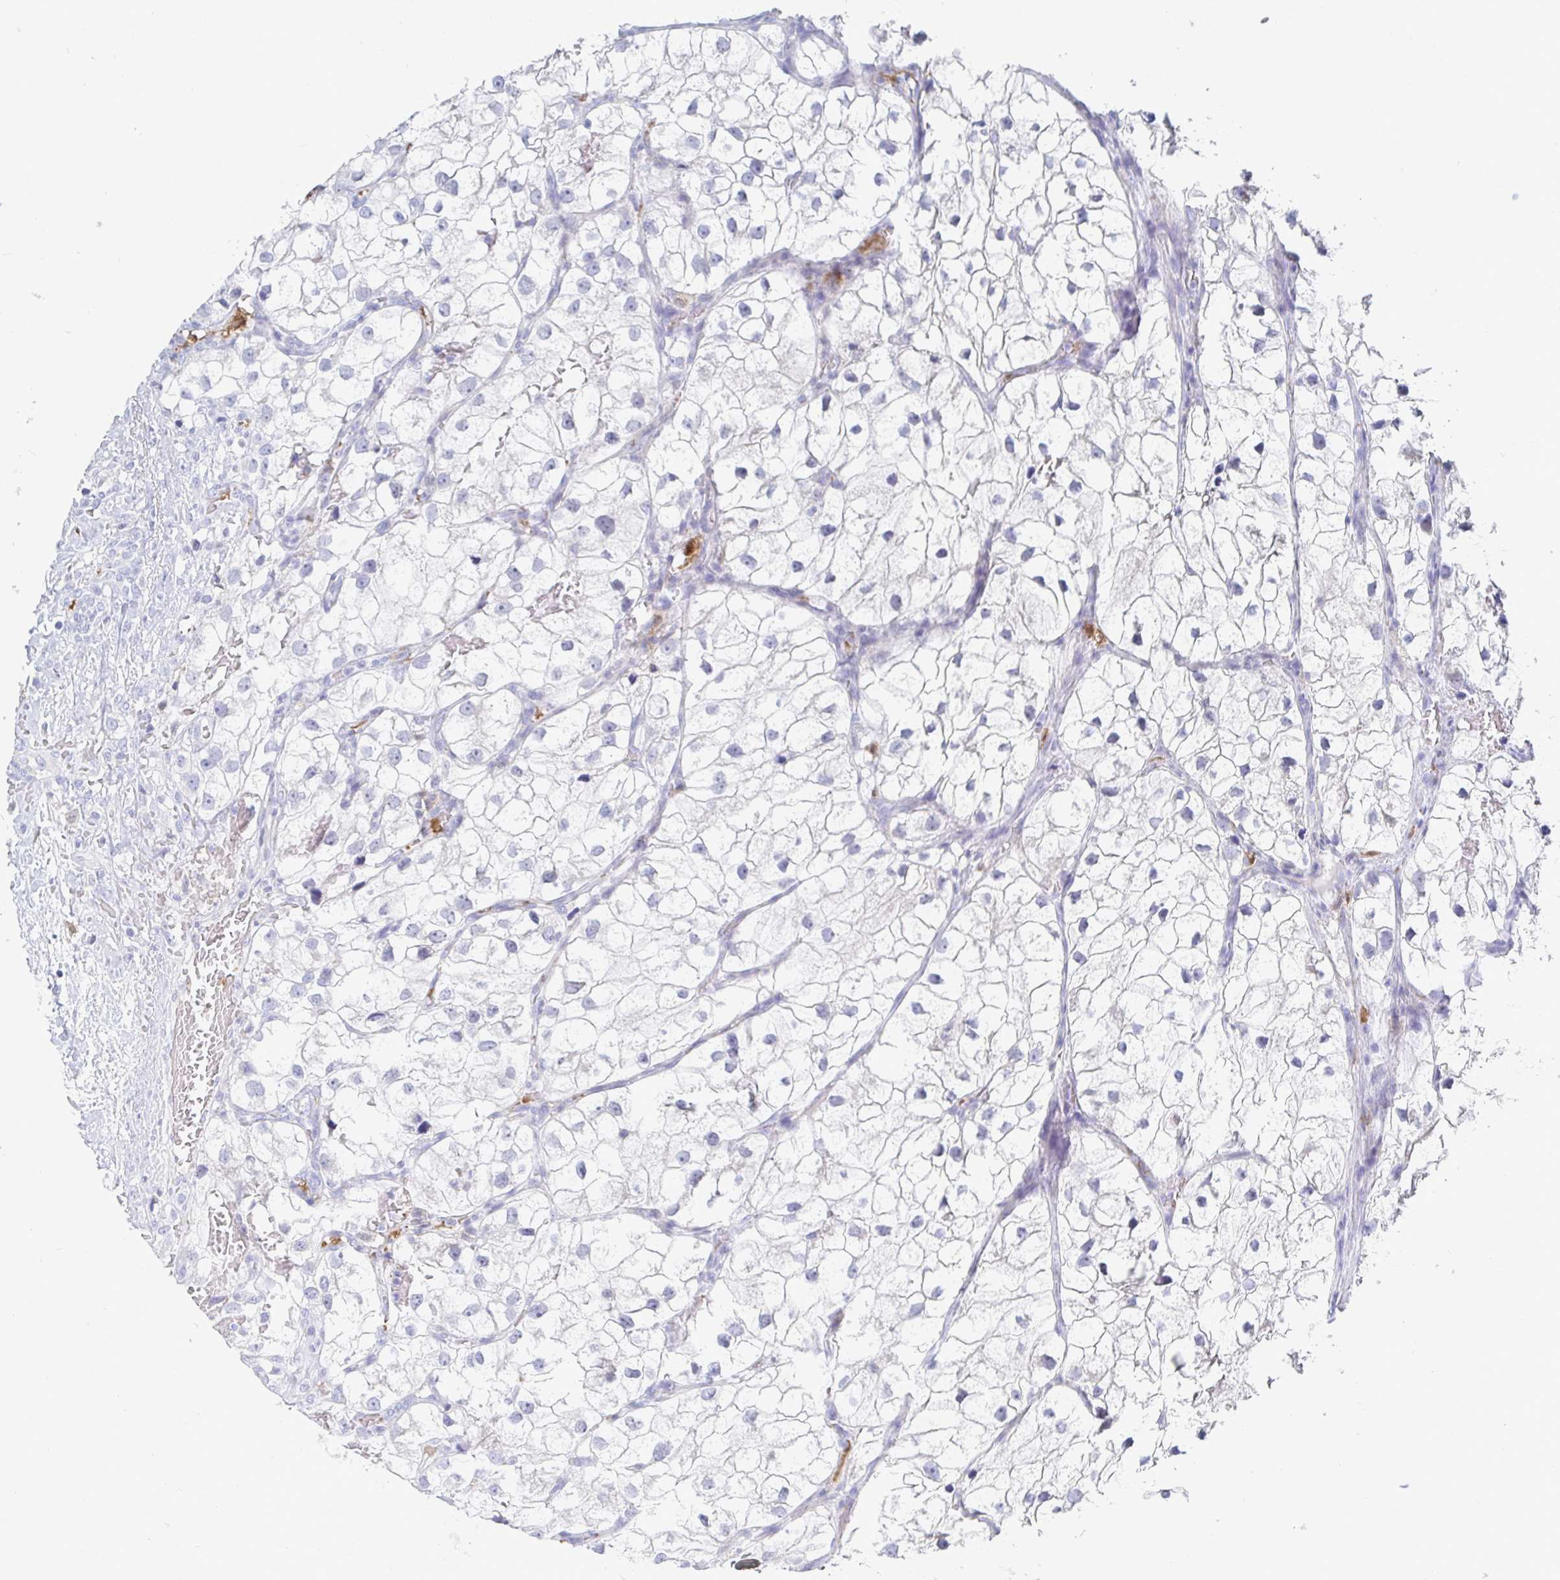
{"staining": {"intensity": "negative", "quantity": "none", "location": "none"}, "tissue": "renal cancer", "cell_type": "Tumor cells", "image_type": "cancer", "snomed": [{"axis": "morphology", "description": "Adenocarcinoma, NOS"}, {"axis": "topography", "description": "Kidney"}], "caption": "A photomicrograph of adenocarcinoma (renal) stained for a protein shows no brown staining in tumor cells. (DAB IHC visualized using brightfield microscopy, high magnification).", "gene": "OR2A4", "patient": {"sex": "male", "age": 59}}